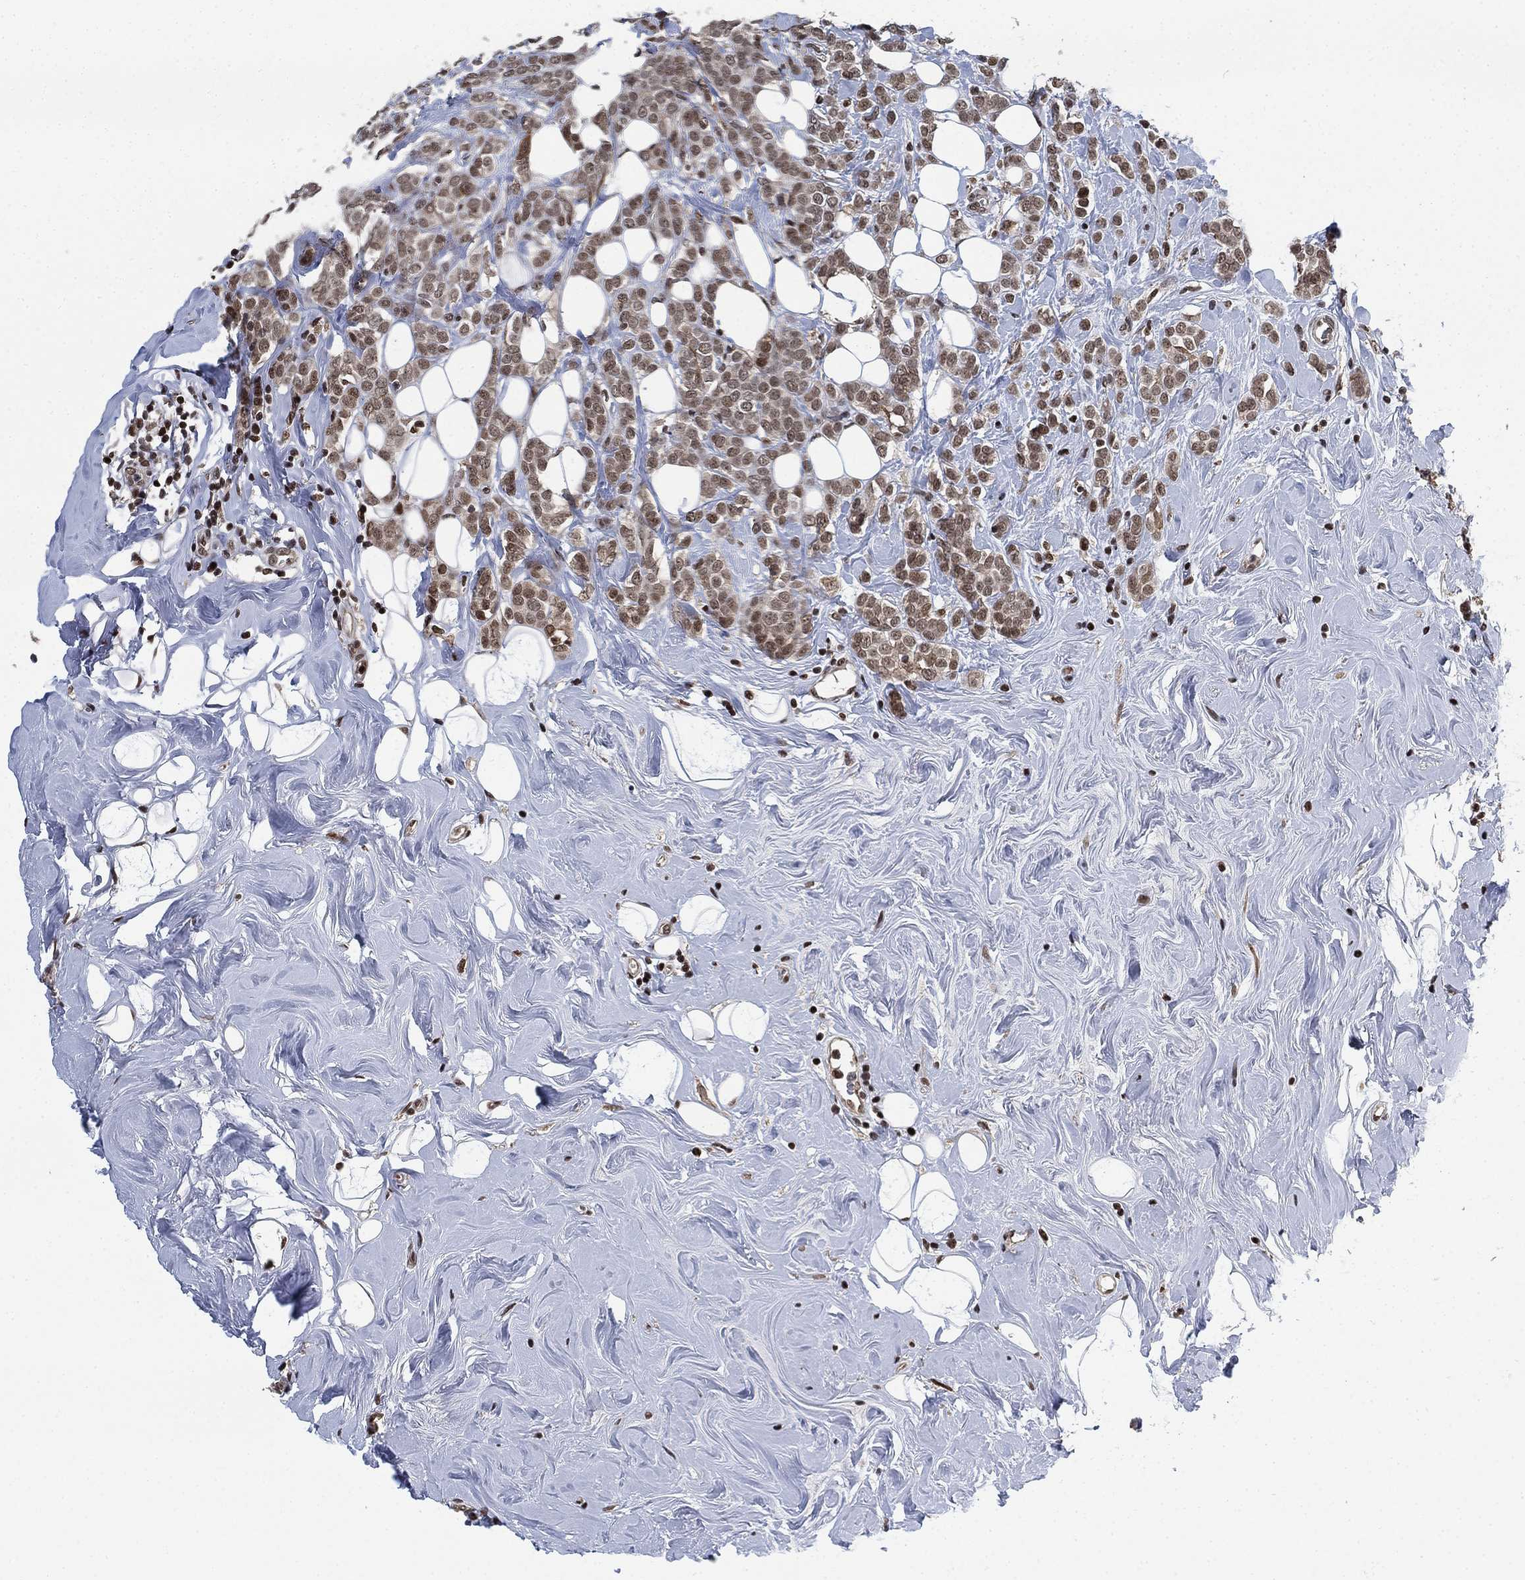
{"staining": {"intensity": "moderate", "quantity": "25%-75%", "location": "nuclear"}, "tissue": "breast cancer", "cell_type": "Tumor cells", "image_type": "cancer", "snomed": [{"axis": "morphology", "description": "Lobular carcinoma"}, {"axis": "topography", "description": "Breast"}], "caption": "Breast cancer (lobular carcinoma) stained with DAB (3,3'-diaminobenzidine) immunohistochemistry exhibits medium levels of moderate nuclear staining in approximately 25%-75% of tumor cells.", "gene": "ZSCAN30", "patient": {"sex": "female", "age": 49}}